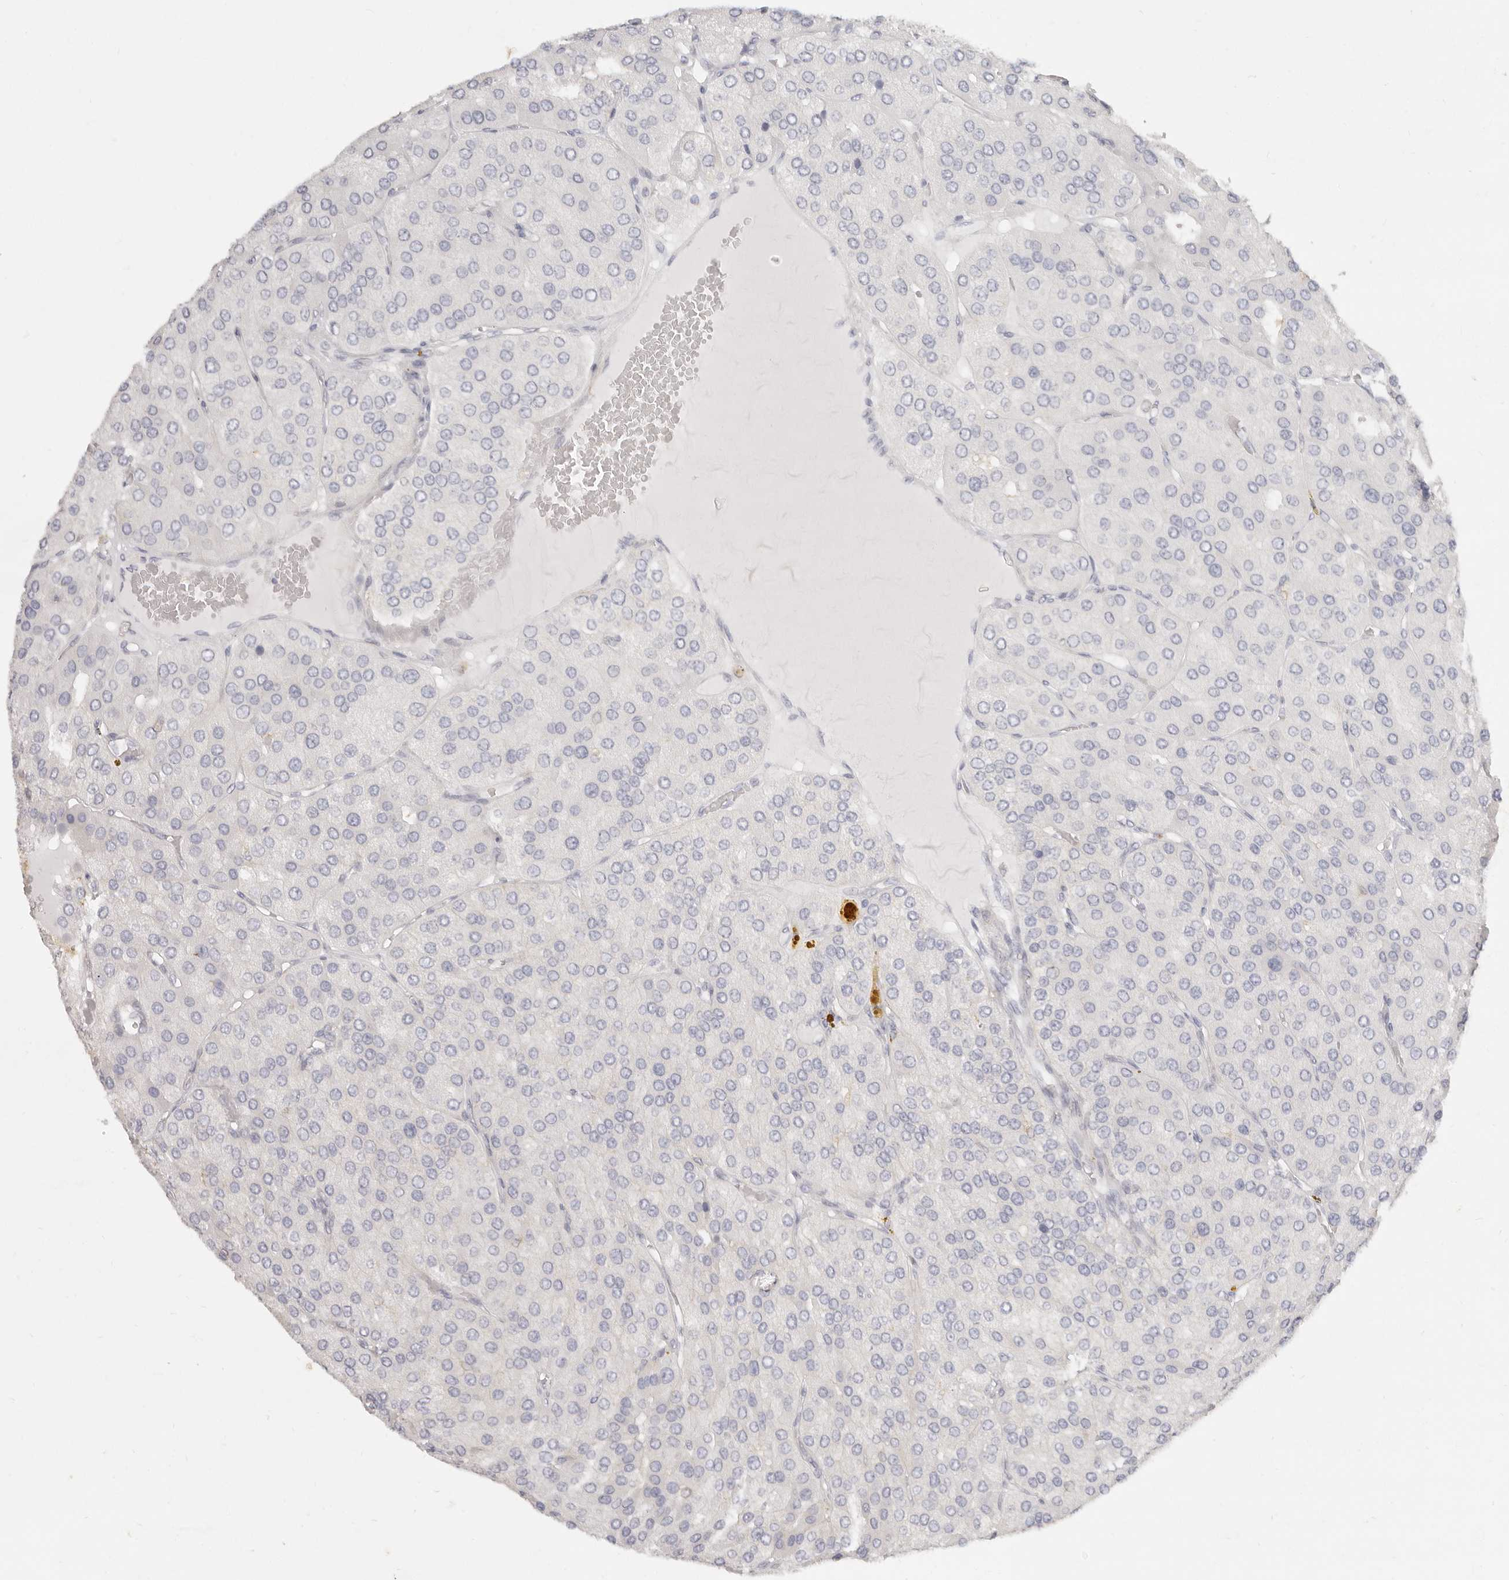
{"staining": {"intensity": "negative", "quantity": "none", "location": "none"}, "tissue": "parathyroid gland", "cell_type": "Glandular cells", "image_type": "normal", "snomed": [{"axis": "morphology", "description": "Normal tissue, NOS"}, {"axis": "morphology", "description": "Adenoma, NOS"}, {"axis": "topography", "description": "Parathyroid gland"}], "caption": "Immunohistochemistry (IHC) image of normal human parathyroid gland stained for a protein (brown), which displays no staining in glandular cells. (DAB immunohistochemistry, high magnification).", "gene": "NIBAN1", "patient": {"sex": "female", "age": 86}}